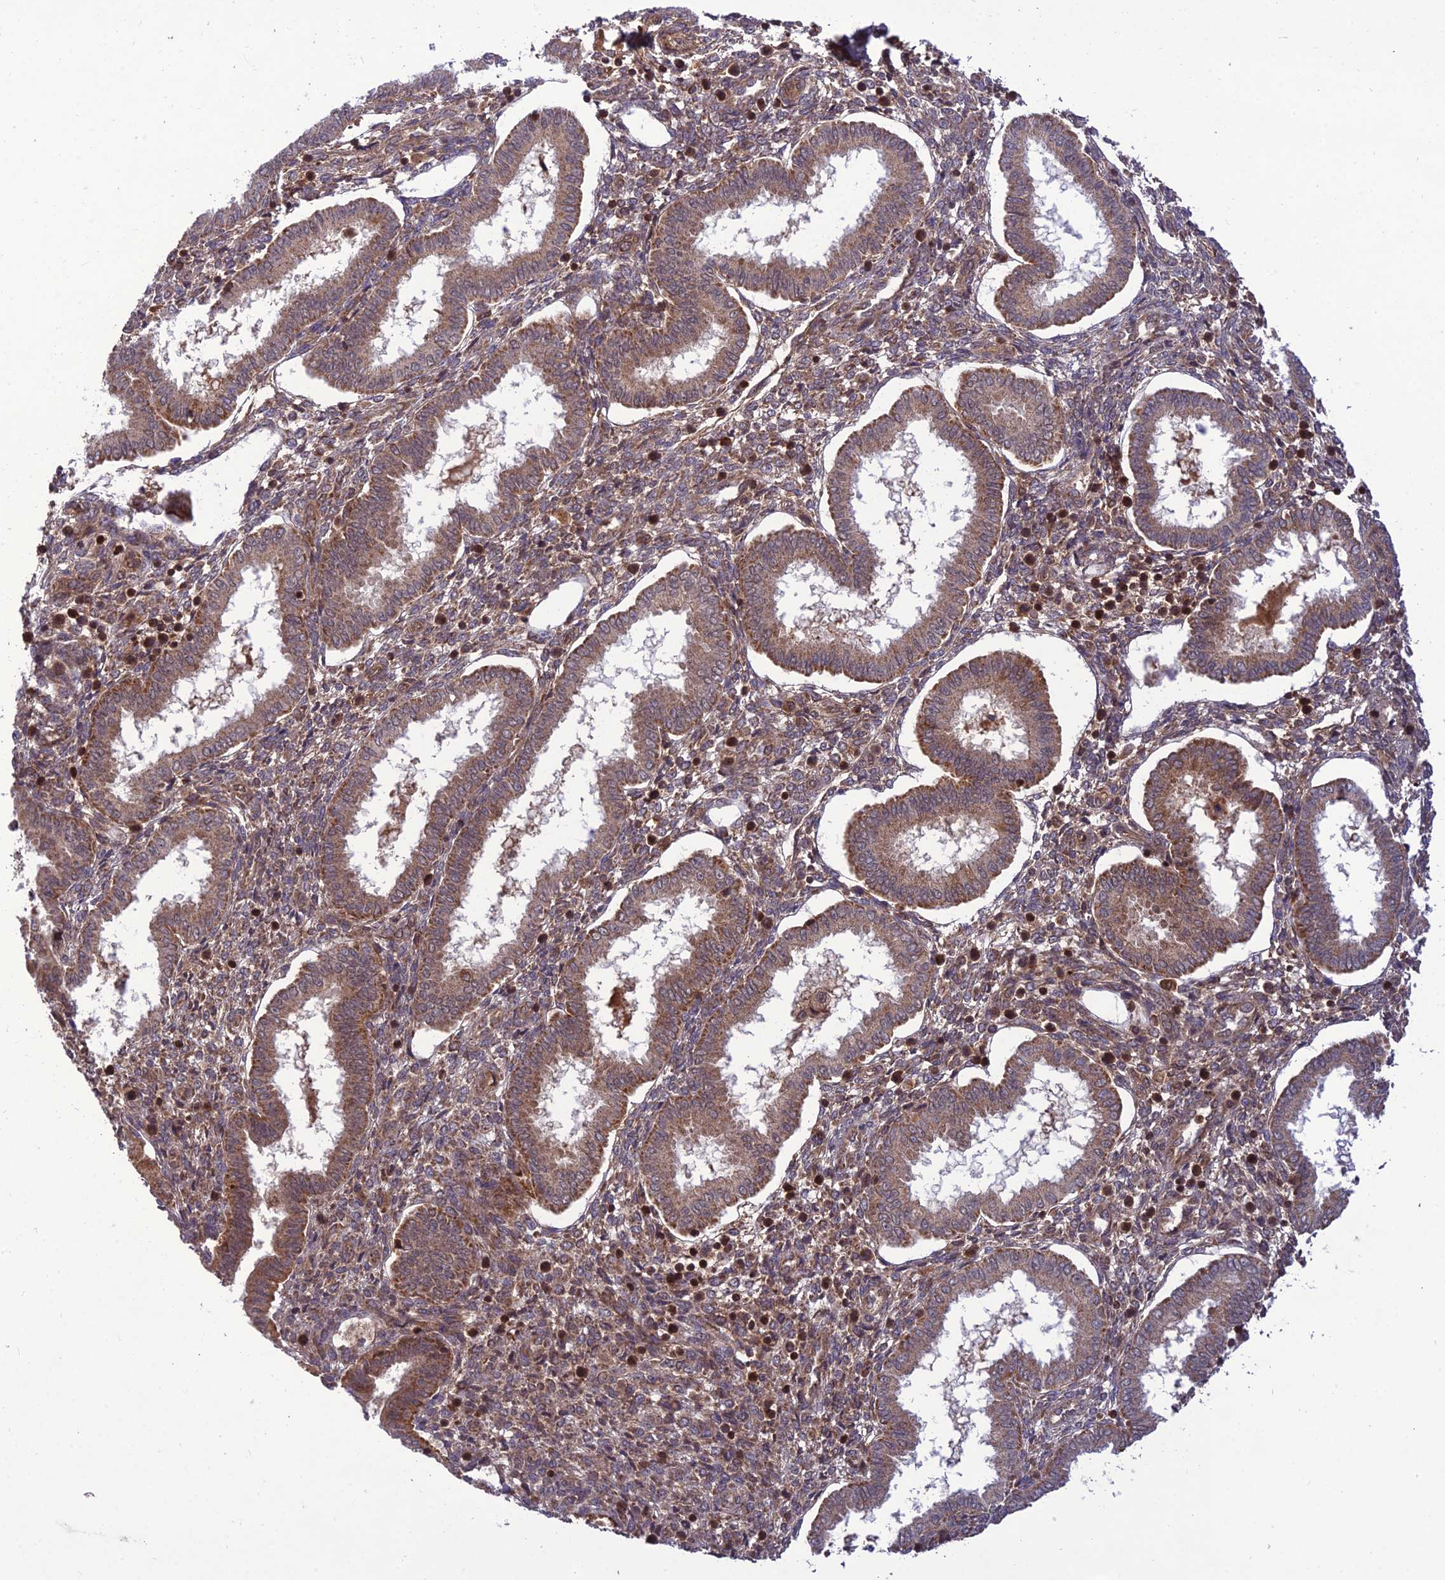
{"staining": {"intensity": "moderate", "quantity": ">75%", "location": "cytoplasmic/membranous"}, "tissue": "endometrium", "cell_type": "Cells in endometrial stroma", "image_type": "normal", "snomed": [{"axis": "morphology", "description": "Normal tissue, NOS"}, {"axis": "topography", "description": "Endometrium"}], "caption": "Protein positivity by immunohistochemistry (IHC) shows moderate cytoplasmic/membranous expression in about >75% of cells in endometrial stroma in normal endometrium.", "gene": "NDUFC1", "patient": {"sex": "female", "age": 24}}